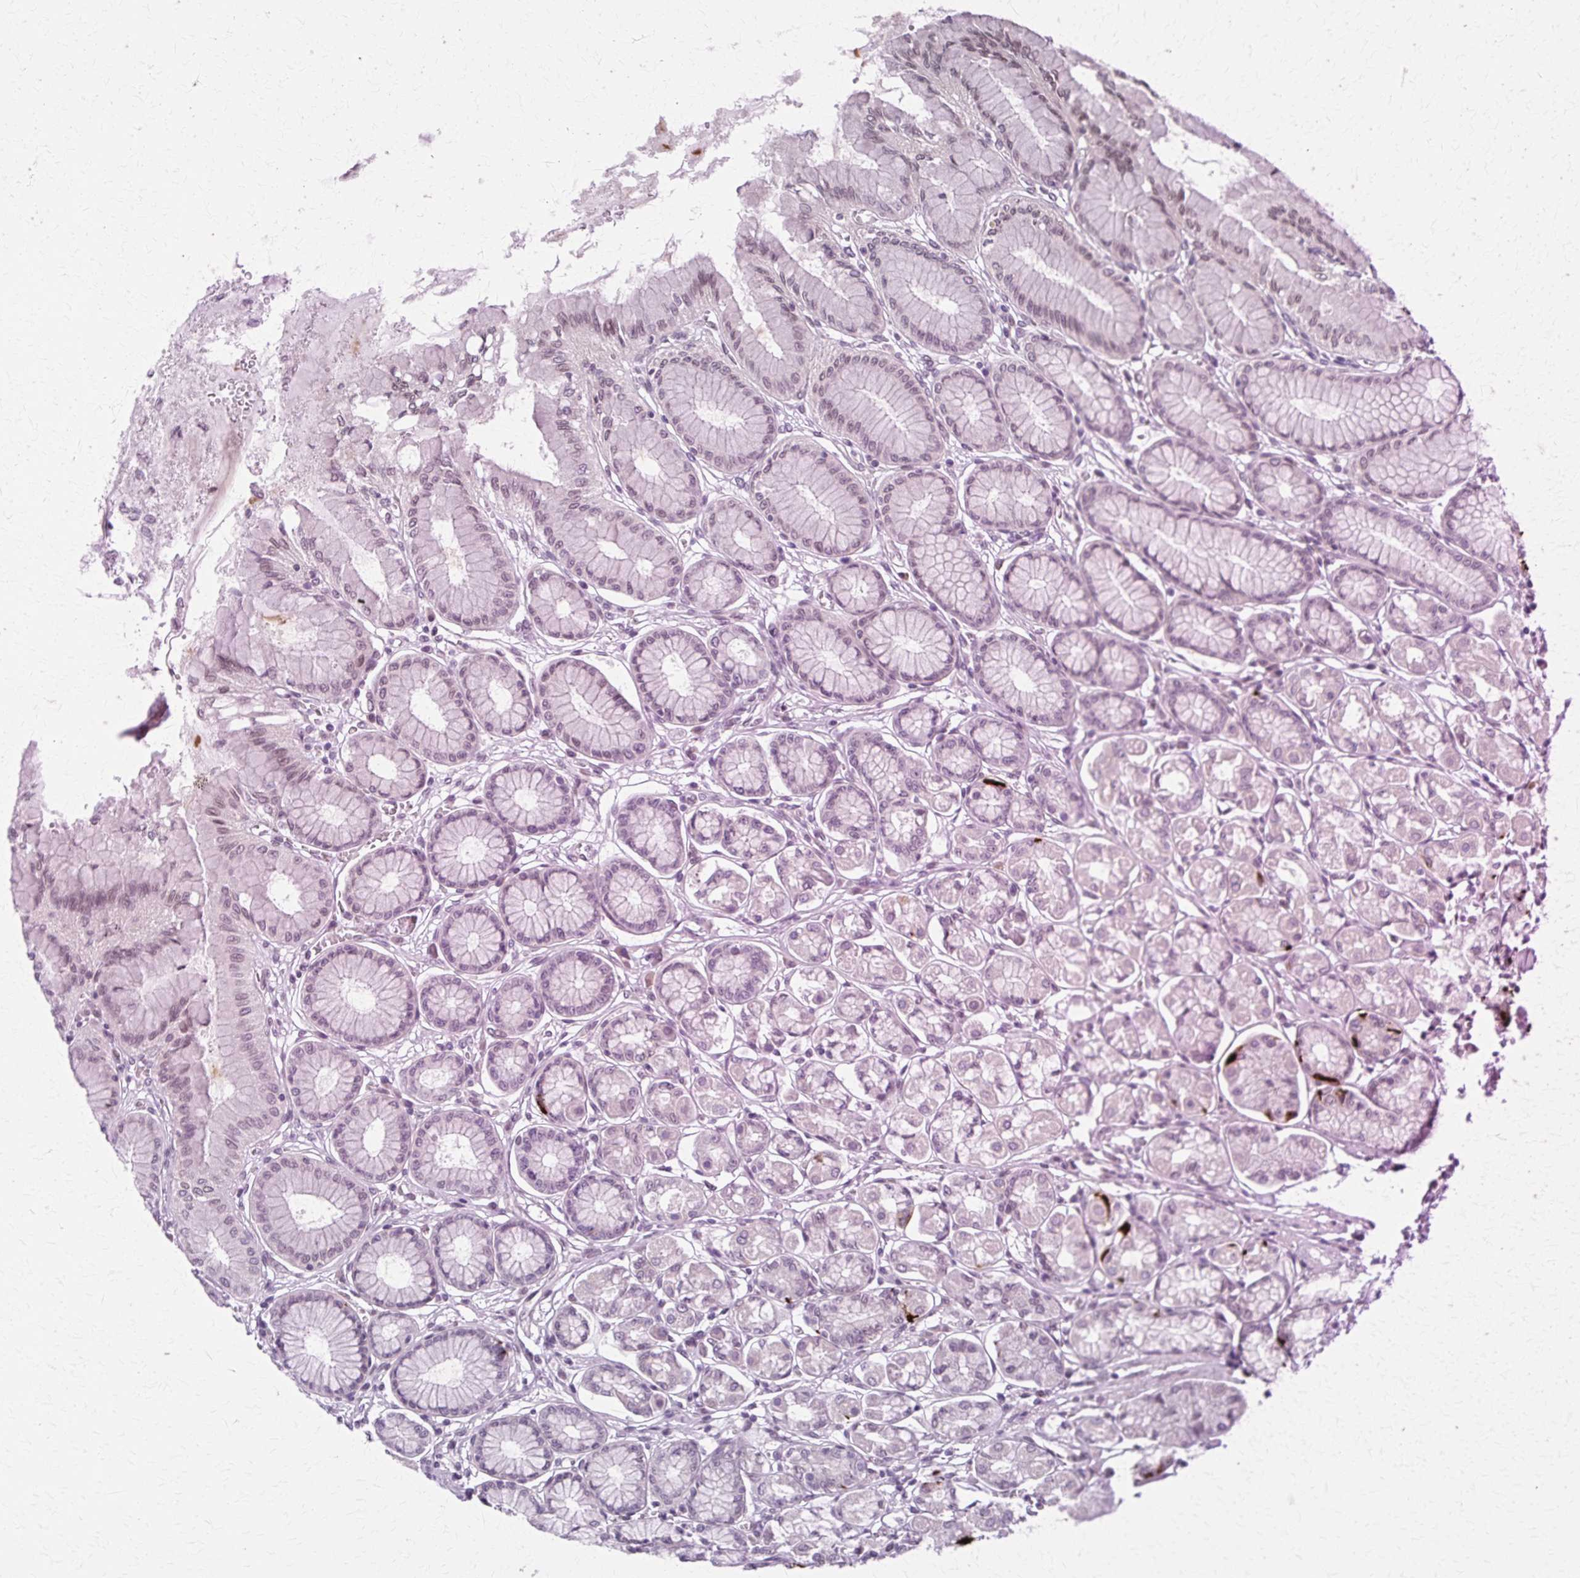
{"staining": {"intensity": "weak", "quantity": "25%-75%", "location": "nuclear"}, "tissue": "stomach", "cell_type": "Glandular cells", "image_type": "normal", "snomed": [{"axis": "morphology", "description": "Normal tissue, NOS"}, {"axis": "topography", "description": "Stomach"}, {"axis": "topography", "description": "Stomach, lower"}], "caption": "High-magnification brightfield microscopy of benign stomach stained with DAB (brown) and counterstained with hematoxylin (blue). glandular cells exhibit weak nuclear expression is identified in approximately25%-75% of cells.", "gene": "SETBP1", "patient": {"sex": "male", "age": 76}}